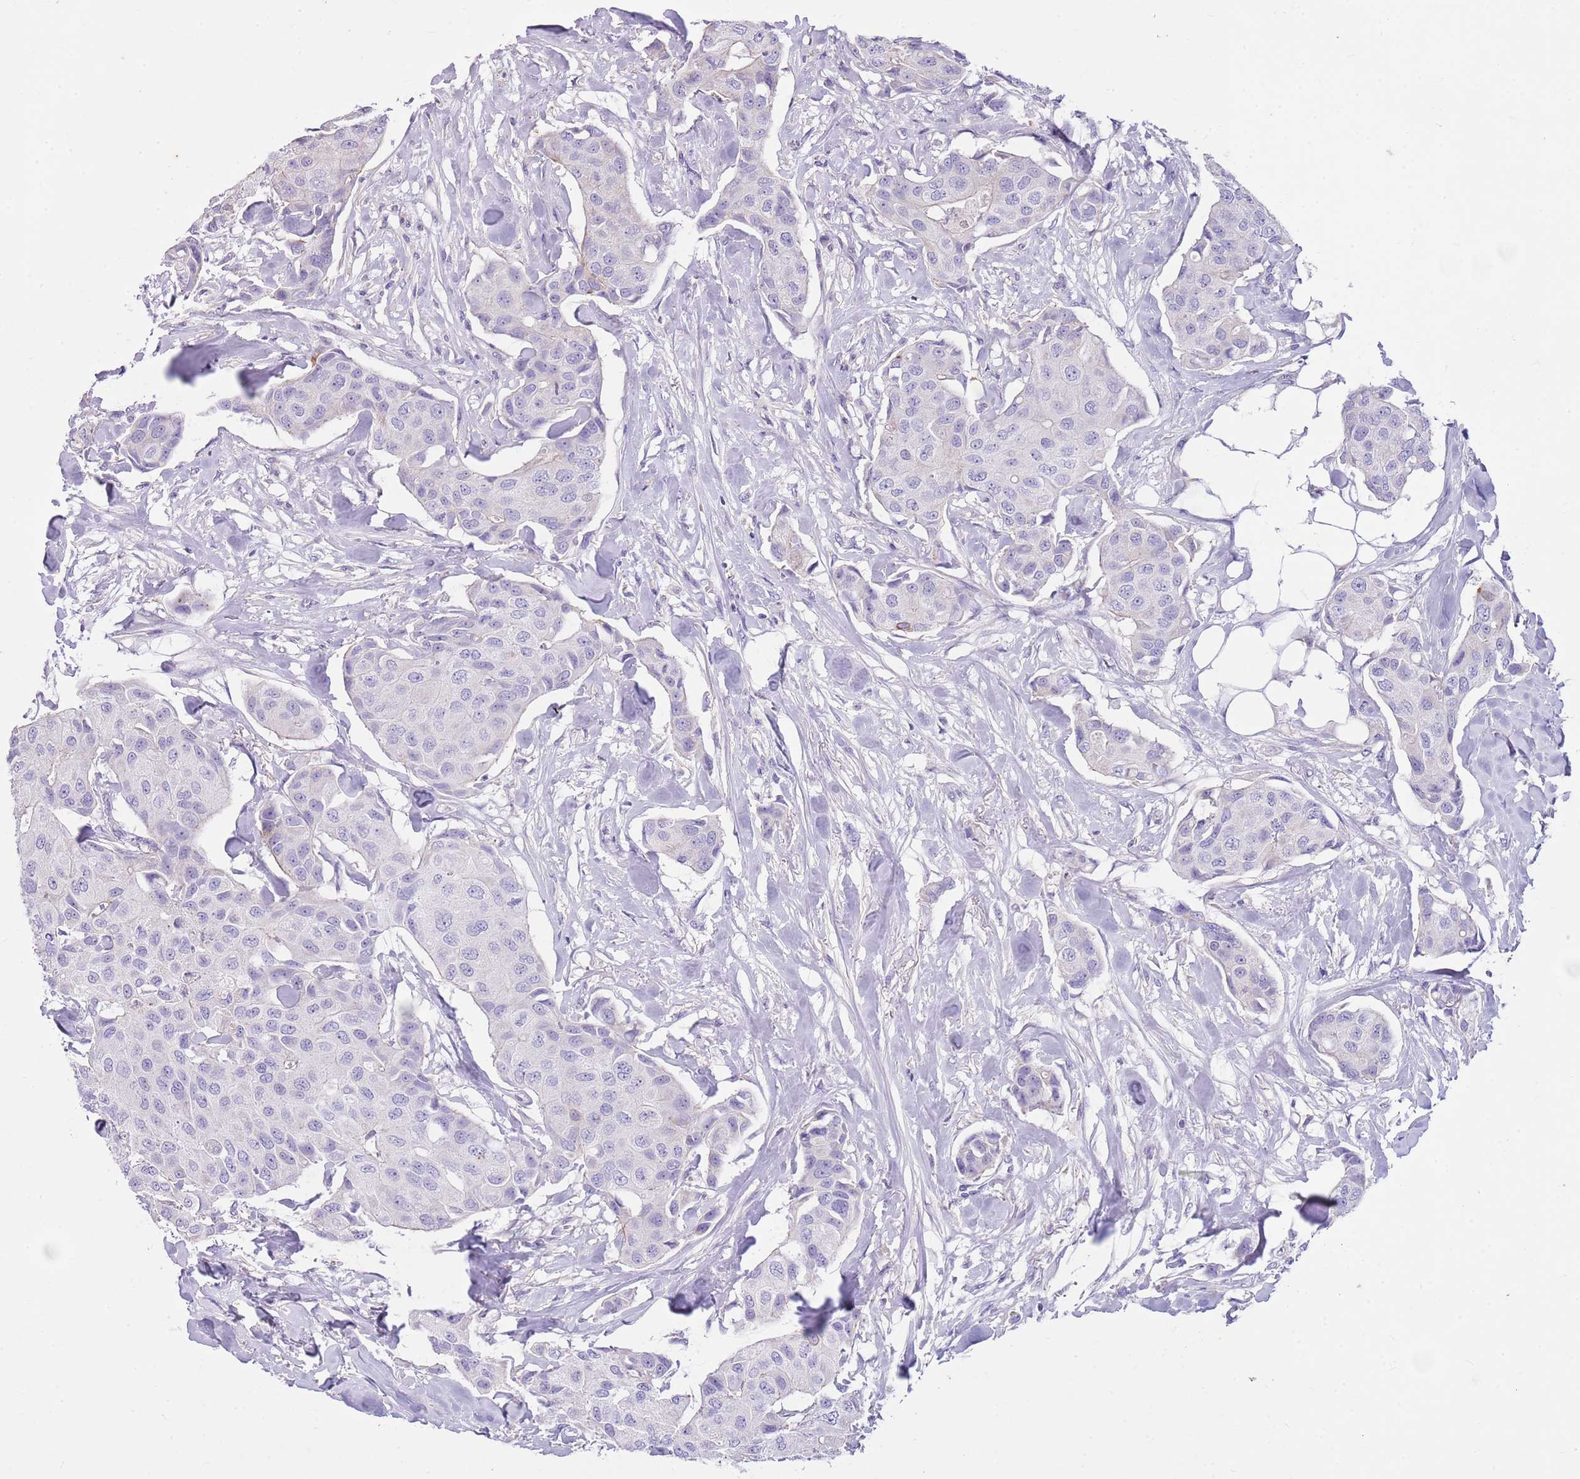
{"staining": {"intensity": "negative", "quantity": "none", "location": "none"}, "tissue": "breast cancer", "cell_type": "Tumor cells", "image_type": "cancer", "snomed": [{"axis": "morphology", "description": "Duct carcinoma"}, {"axis": "topography", "description": "Breast"}, {"axis": "topography", "description": "Lymph node"}], "caption": "Invasive ductal carcinoma (breast) was stained to show a protein in brown. There is no significant positivity in tumor cells.", "gene": "CNPPD1", "patient": {"sex": "female", "age": 80}}